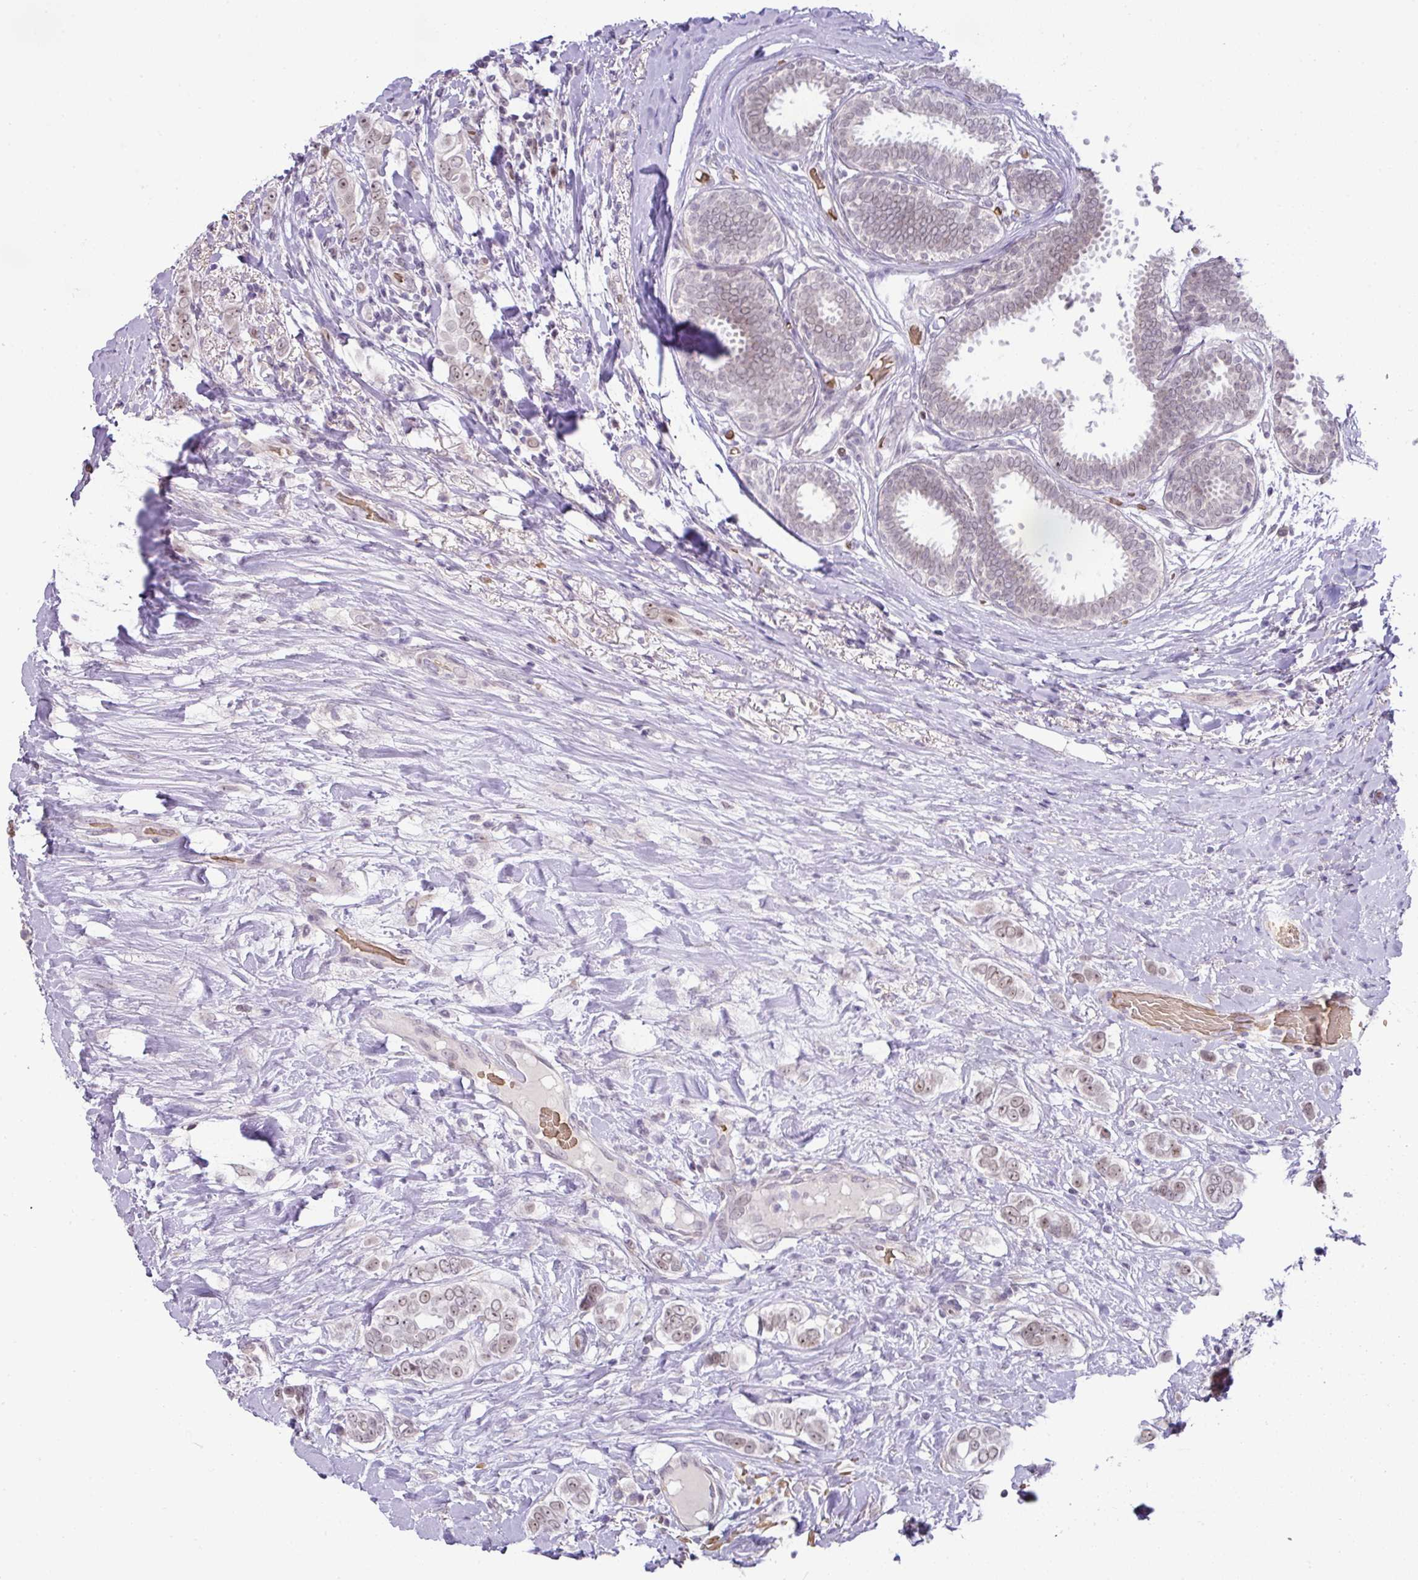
{"staining": {"intensity": "weak", "quantity": "25%-75%", "location": "nuclear"}, "tissue": "breast cancer", "cell_type": "Tumor cells", "image_type": "cancer", "snomed": [{"axis": "morphology", "description": "Lobular carcinoma"}, {"axis": "topography", "description": "Breast"}], "caption": "A high-resolution photomicrograph shows immunohistochemistry staining of breast lobular carcinoma, which shows weak nuclear expression in approximately 25%-75% of tumor cells. (Stains: DAB in brown, nuclei in blue, Microscopy: brightfield microscopy at high magnification).", "gene": "PARP2", "patient": {"sex": "female", "age": 51}}